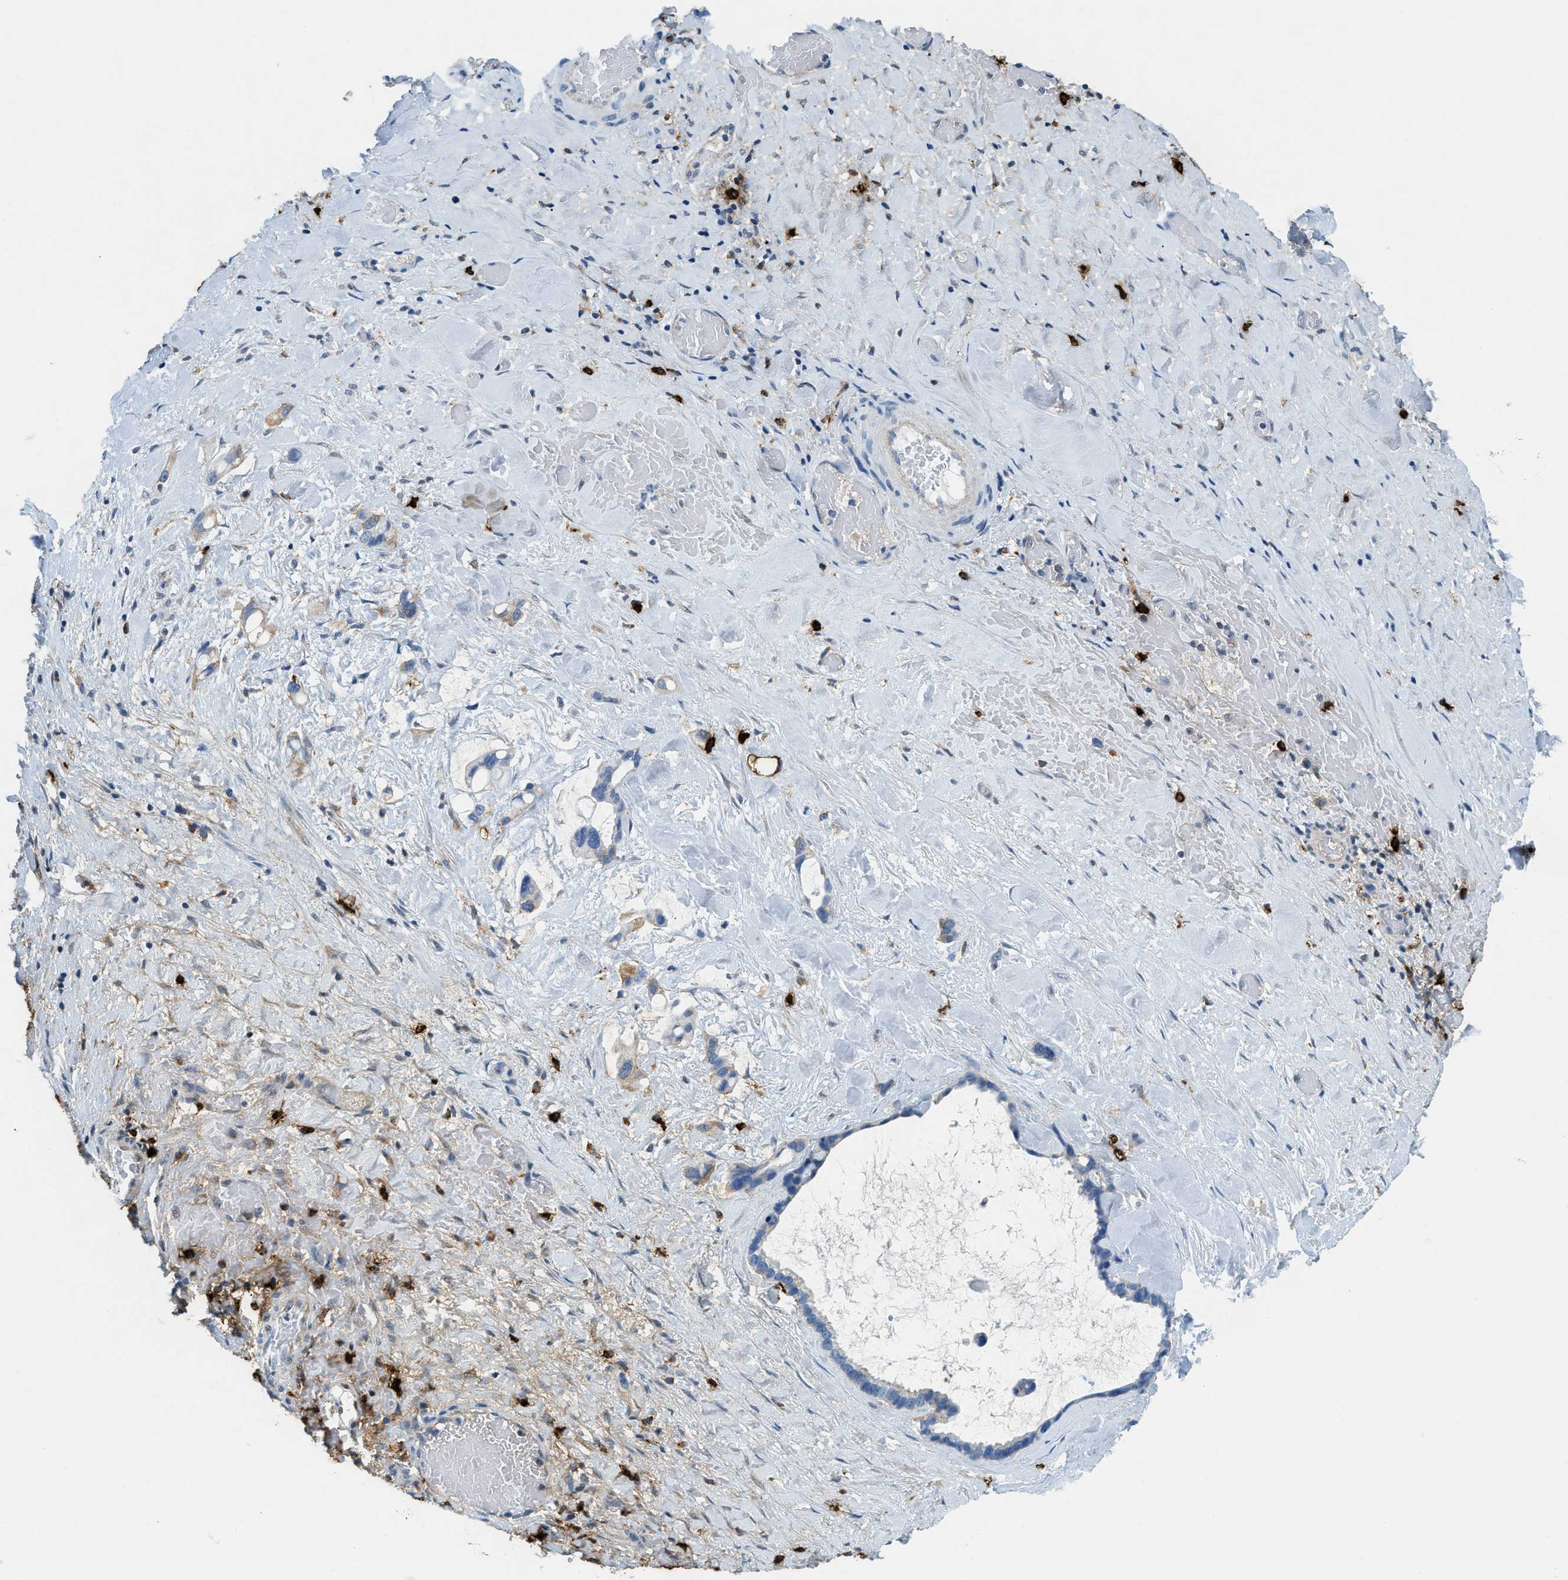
{"staining": {"intensity": "negative", "quantity": "none", "location": "none"}, "tissue": "liver cancer", "cell_type": "Tumor cells", "image_type": "cancer", "snomed": [{"axis": "morphology", "description": "Cholangiocarcinoma"}, {"axis": "topography", "description": "Liver"}], "caption": "An IHC micrograph of liver cholangiocarcinoma is shown. There is no staining in tumor cells of liver cholangiocarcinoma. (Stains: DAB (3,3'-diaminobenzidine) immunohistochemistry (IHC) with hematoxylin counter stain, Microscopy: brightfield microscopy at high magnification).", "gene": "TPSAB1", "patient": {"sex": "female", "age": 65}}